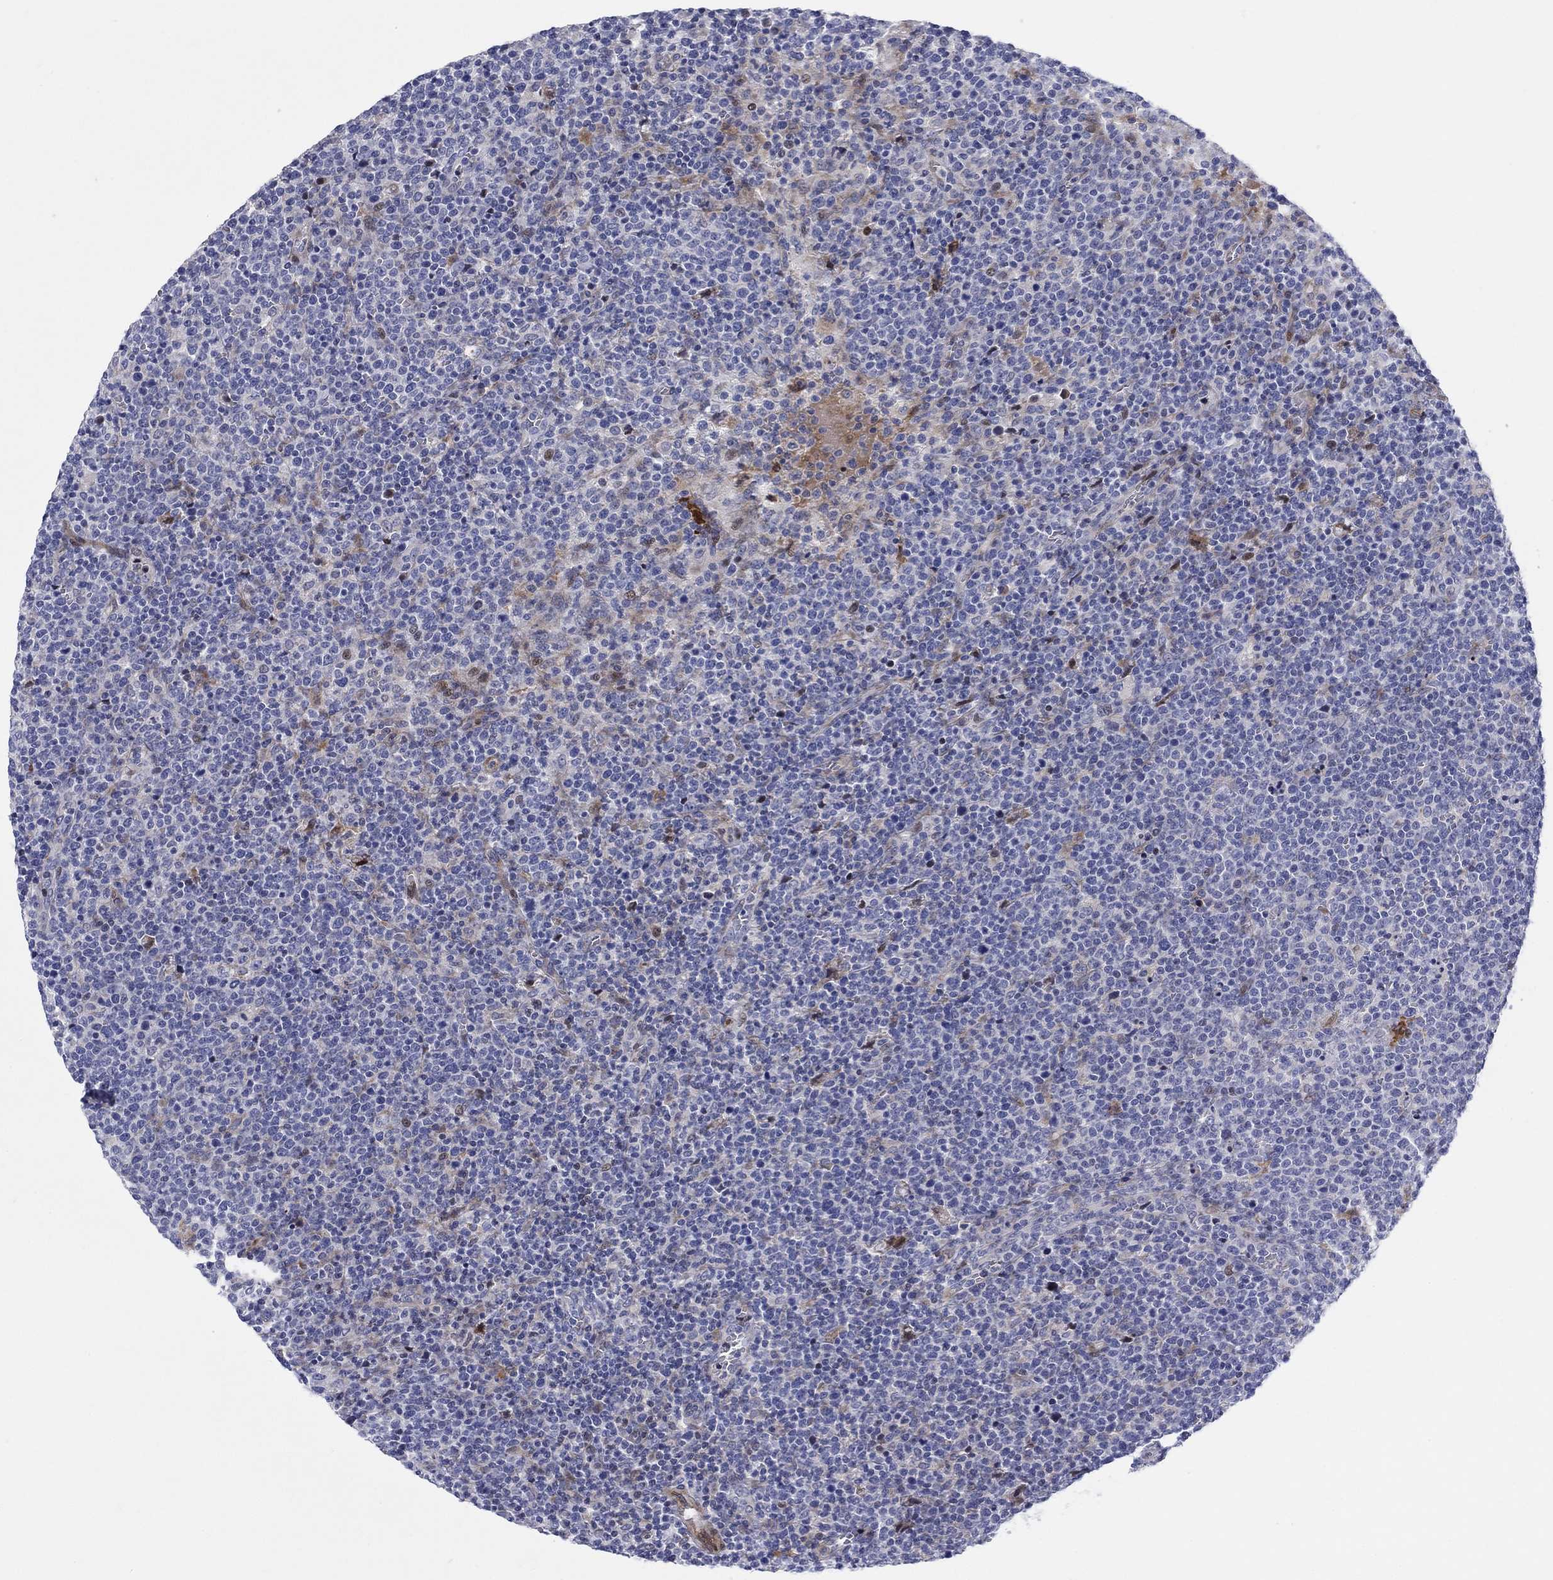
{"staining": {"intensity": "negative", "quantity": "none", "location": "none"}, "tissue": "lymphoma", "cell_type": "Tumor cells", "image_type": "cancer", "snomed": [{"axis": "morphology", "description": "Malignant lymphoma, non-Hodgkin's type, High grade"}, {"axis": "topography", "description": "Lymph node"}], "caption": "Immunohistochemistry (IHC) micrograph of lymphoma stained for a protein (brown), which exhibits no expression in tumor cells.", "gene": "ARHGAP36", "patient": {"sex": "male", "age": 61}}